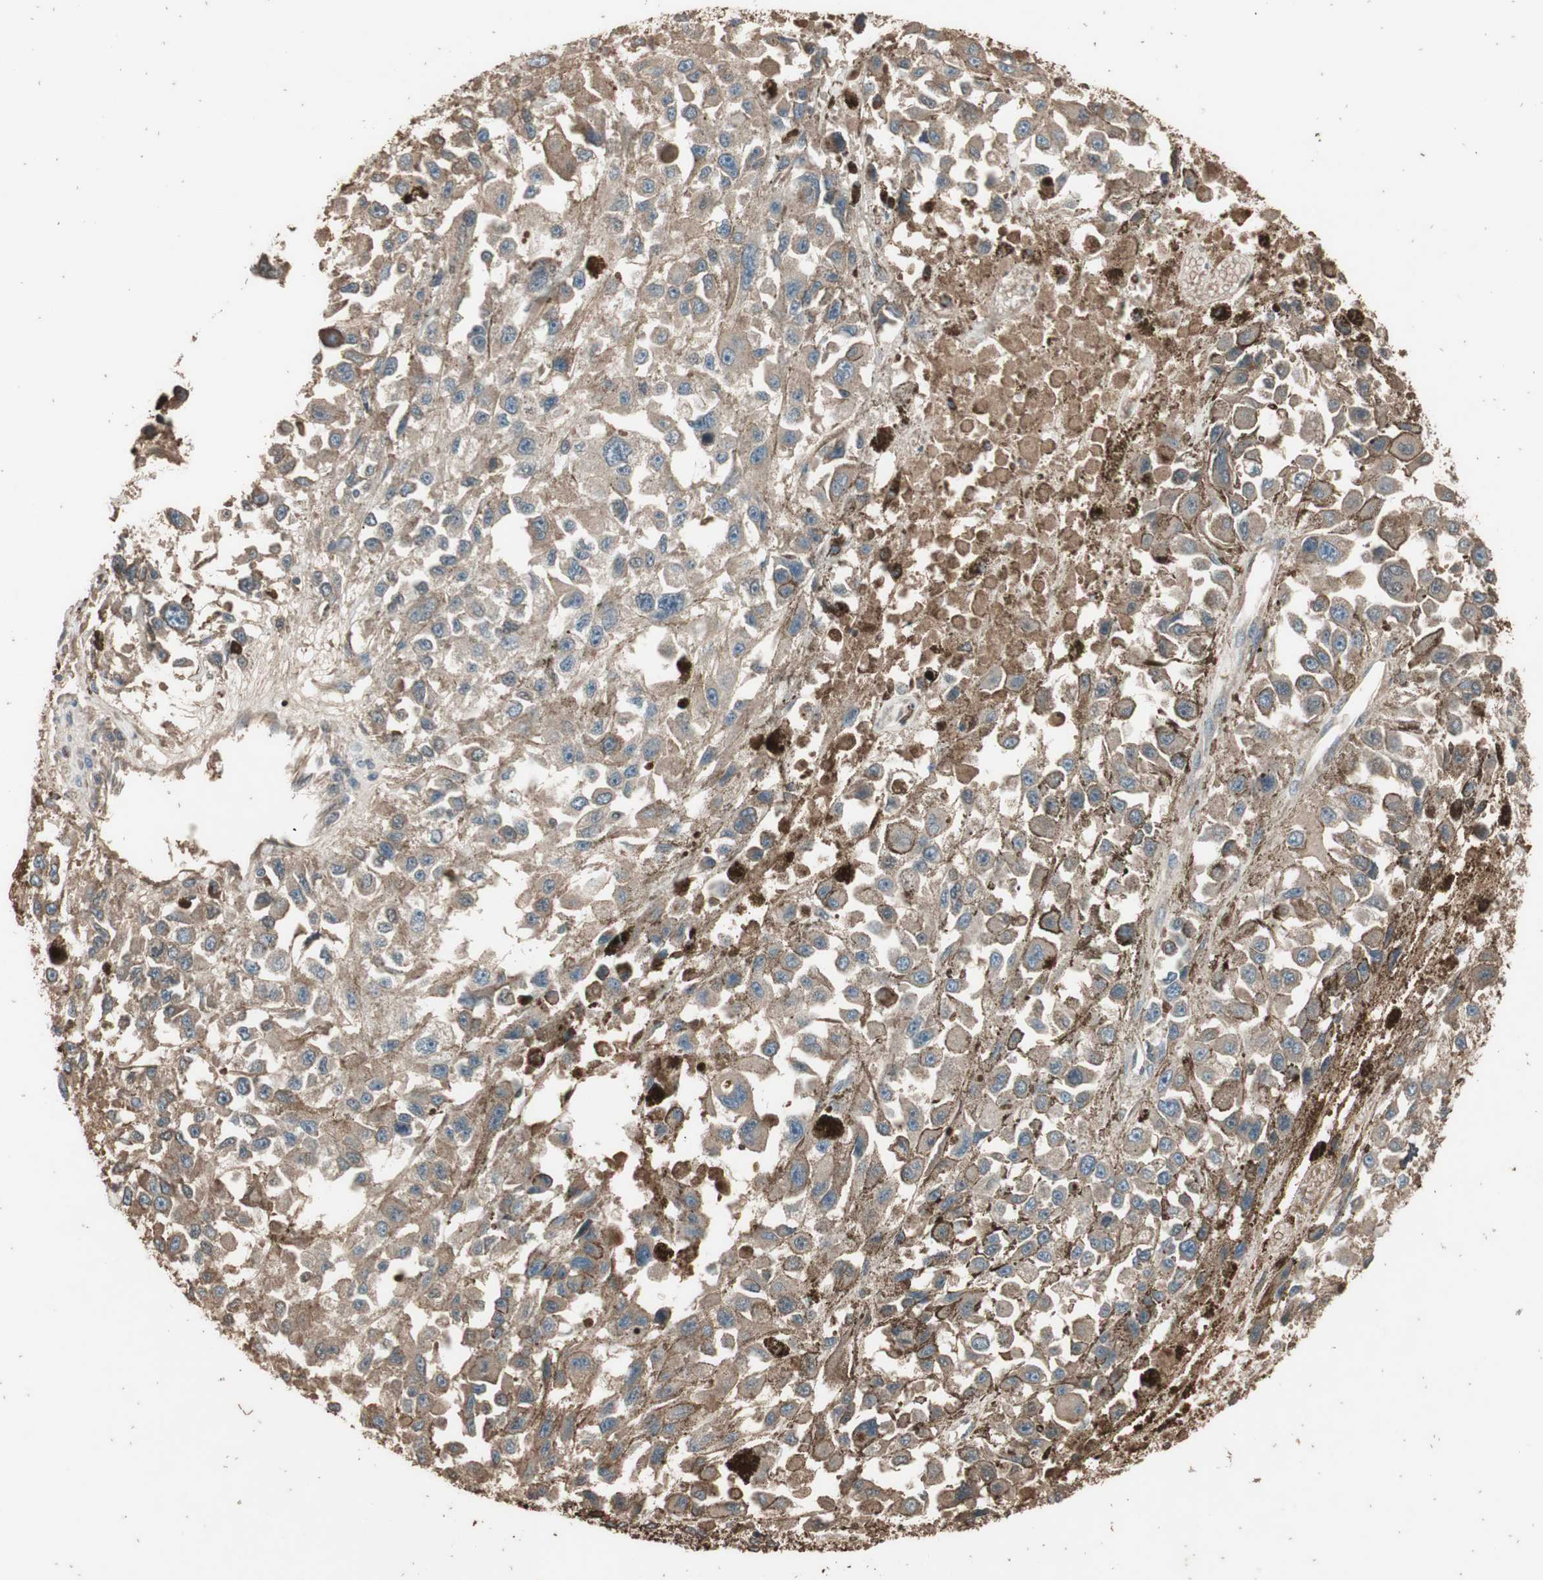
{"staining": {"intensity": "weak", "quantity": ">75%", "location": "cytoplasmic/membranous"}, "tissue": "melanoma", "cell_type": "Tumor cells", "image_type": "cancer", "snomed": [{"axis": "morphology", "description": "Malignant melanoma, Metastatic site"}, {"axis": "topography", "description": "Lymph node"}], "caption": "Protein expression analysis of human melanoma reveals weak cytoplasmic/membranous expression in approximately >75% of tumor cells.", "gene": "MMP14", "patient": {"sex": "male", "age": 59}}